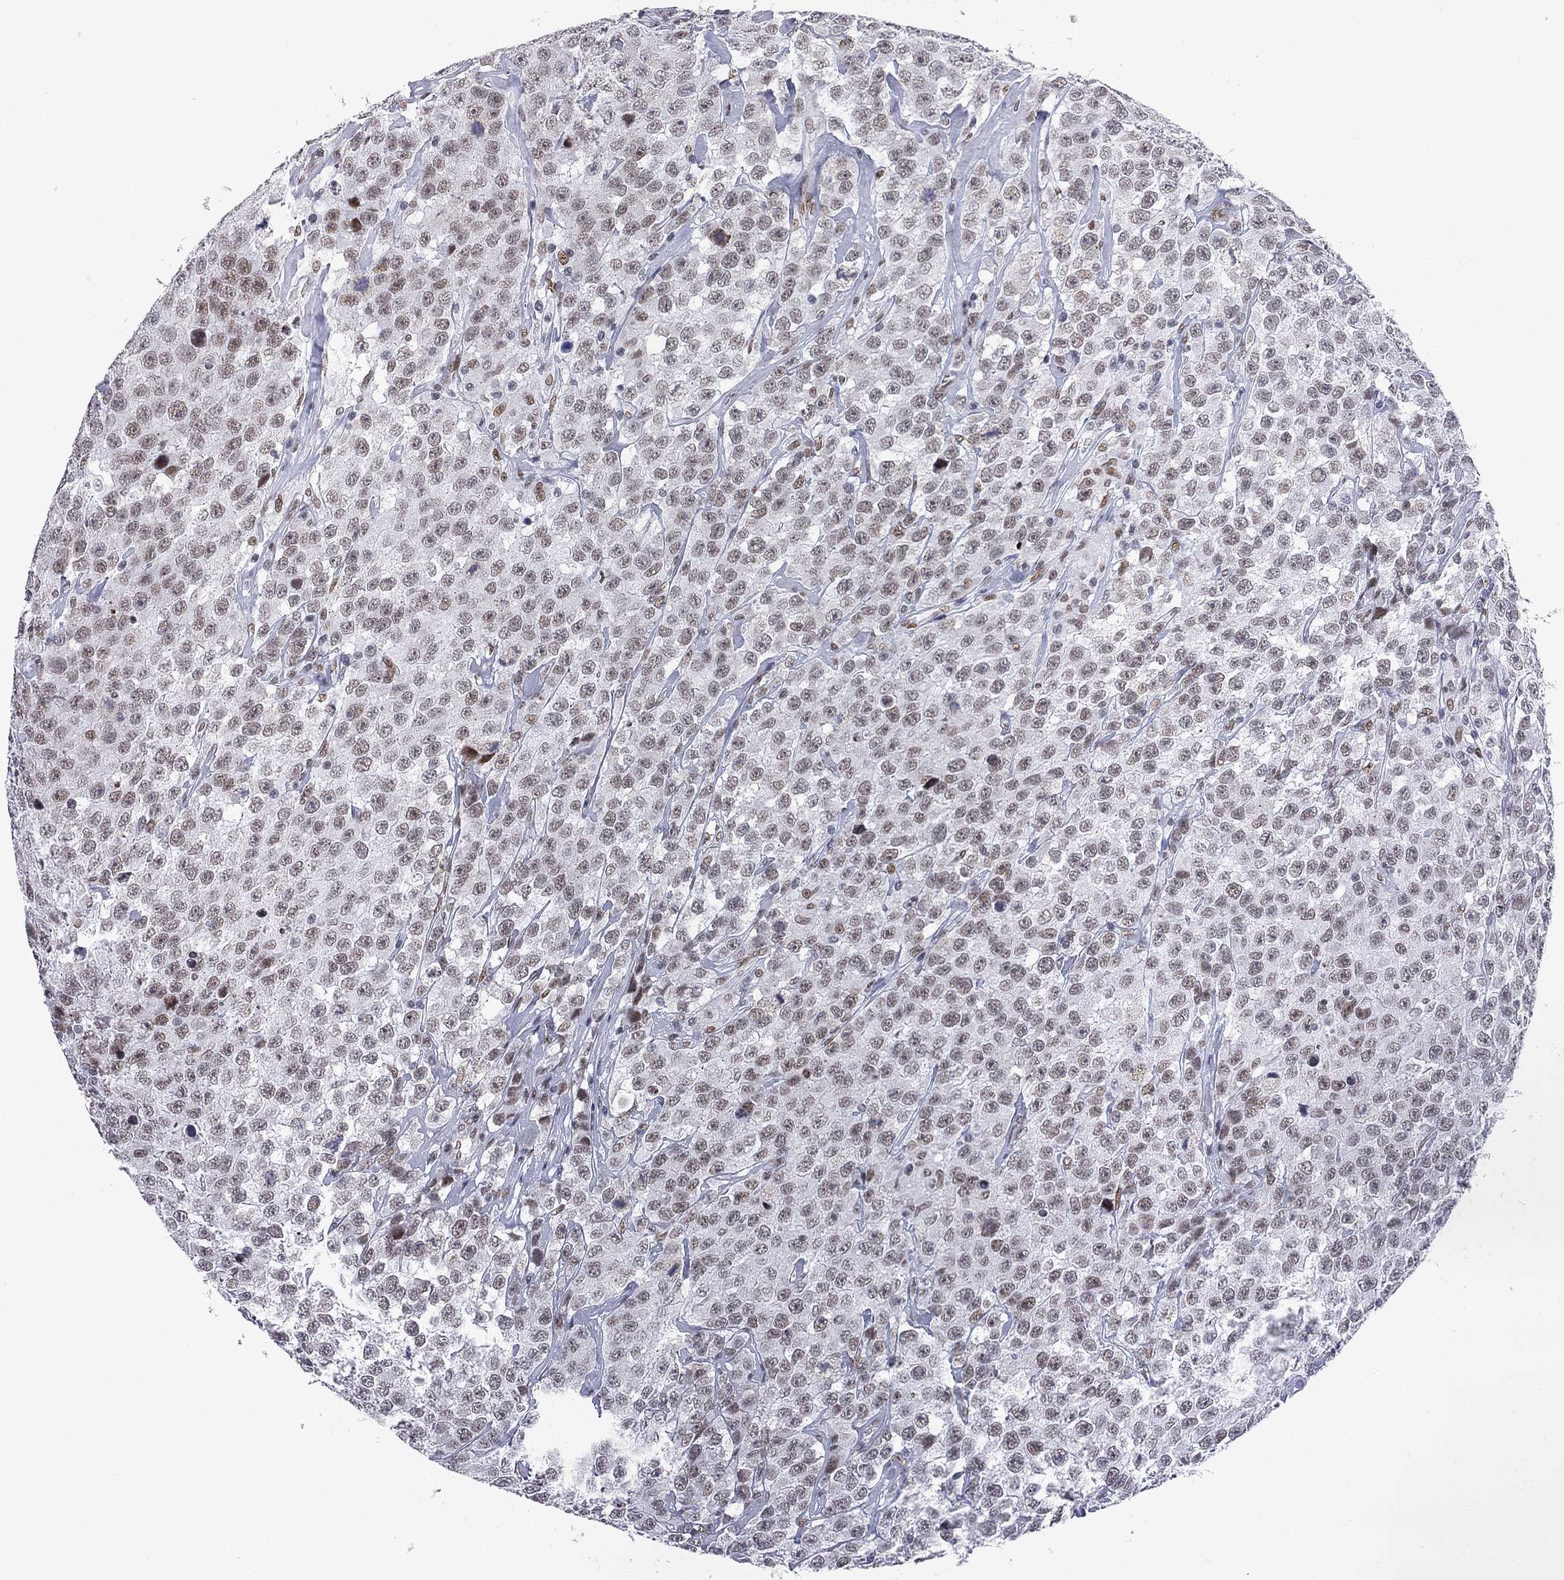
{"staining": {"intensity": "weak", "quantity": ">75%", "location": "nuclear"}, "tissue": "testis cancer", "cell_type": "Tumor cells", "image_type": "cancer", "snomed": [{"axis": "morphology", "description": "Seminoma, NOS"}, {"axis": "topography", "description": "Testis"}], "caption": "Tumor cells reveal weak nuclear expression in about >75% of cells in seminoma (testis). (Brightfield microscopy of DAB IHC at high magnification).", "gene": "ZBTB47", "patient": {"sex": "male", "age": 59}}